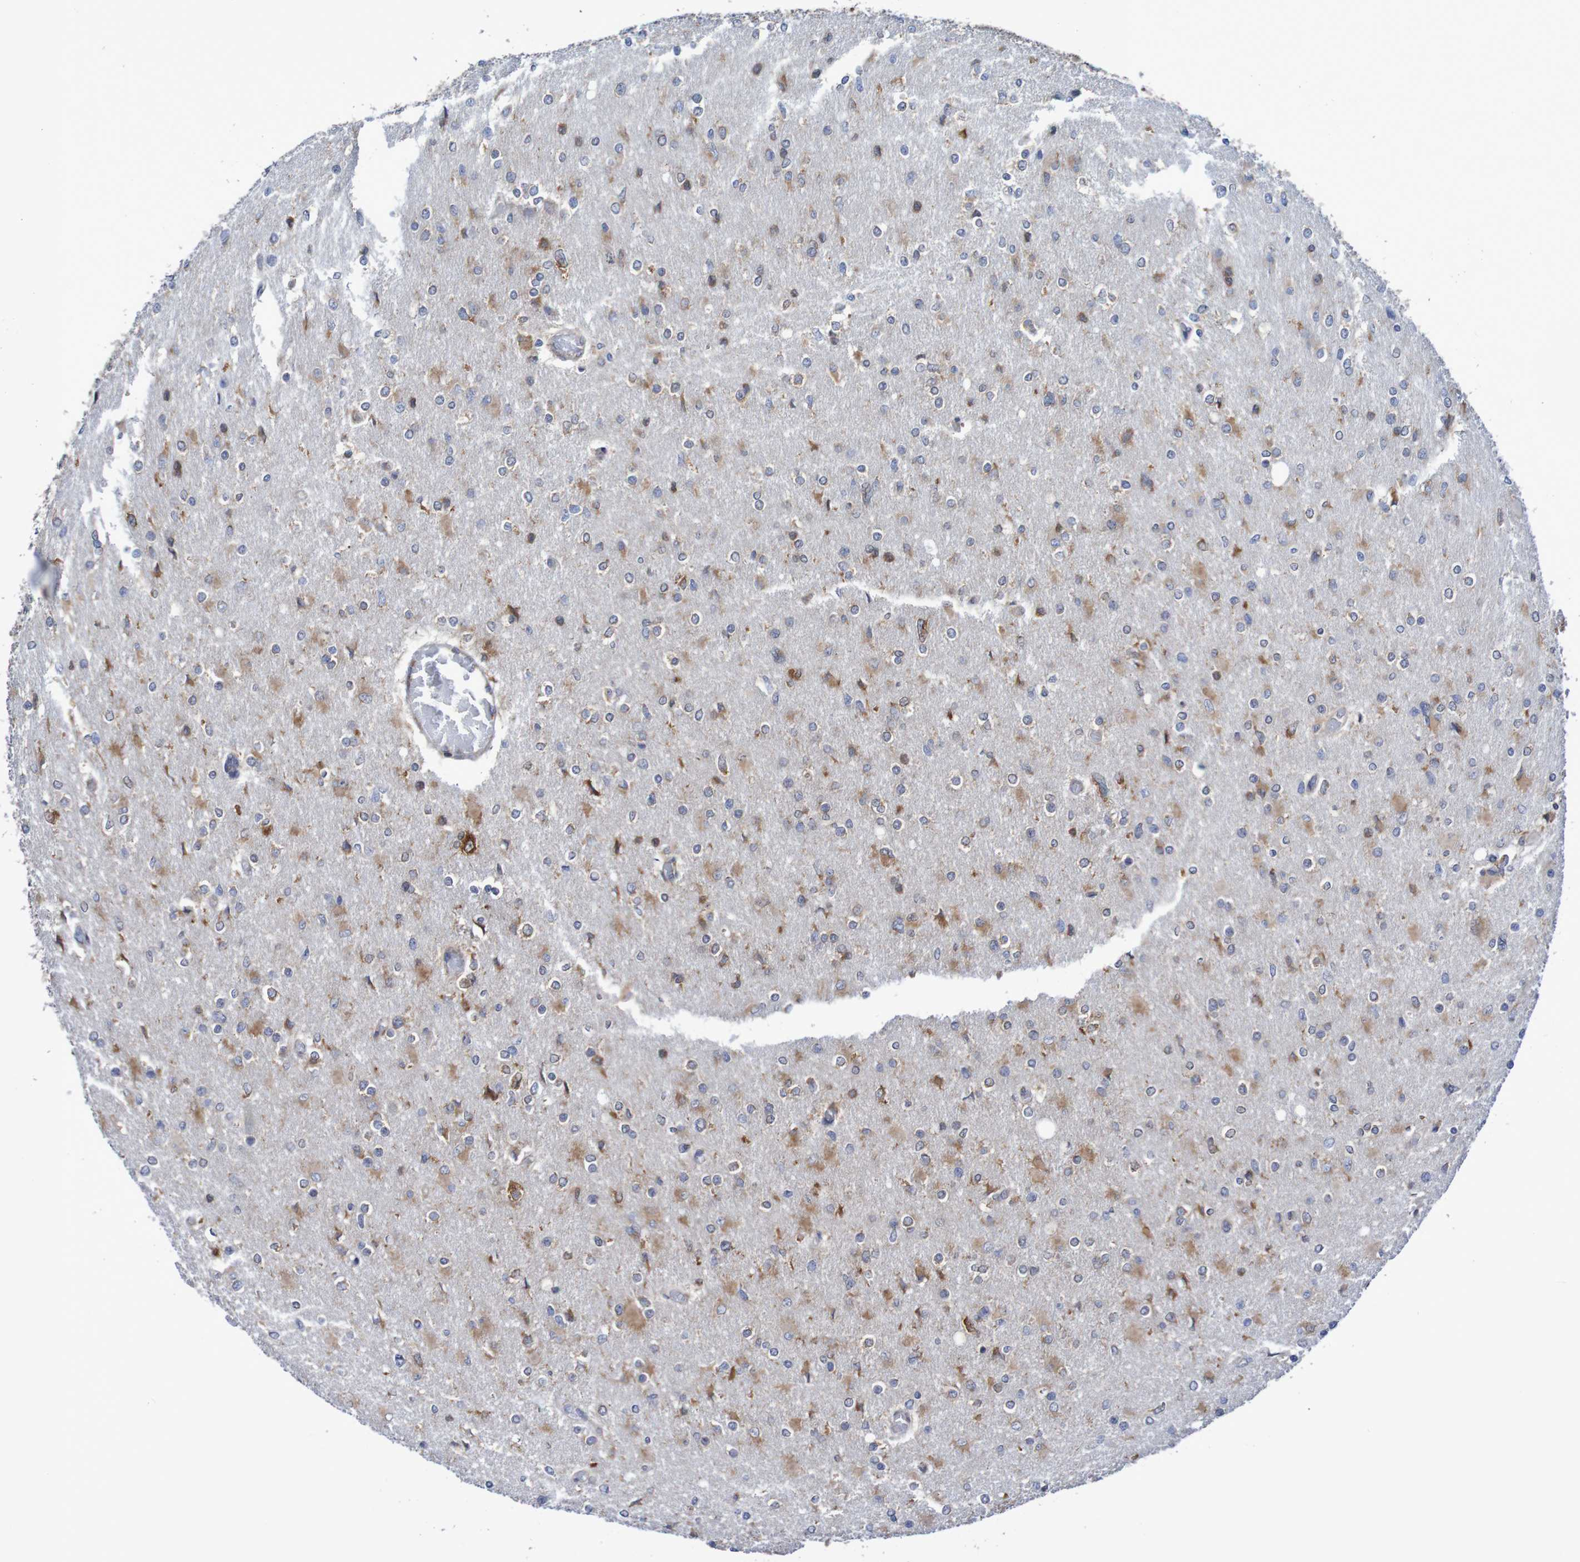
{"staining": {"intensity": "strong", "quantity": "25%-75%", "location": "cytoplasmic/membranous"}, "tissue": "glioma", "cell_type": "Tumor cells", "image_type": "cancer", "snomed": [{"axis": "morphology", "description": "Glioma, malignant, High grade"}, {"axis": "topography", "description": "Cerebral cortex"}], "caption": "Malignant glioma (high-grade) was stained to show a protein in brown. There is high levels of strong cytoplasmic/membranous staining in about 25%-75% of tumor cells.", "gene": "FXR2", "patient": {"sex": "female", "age": 36}}